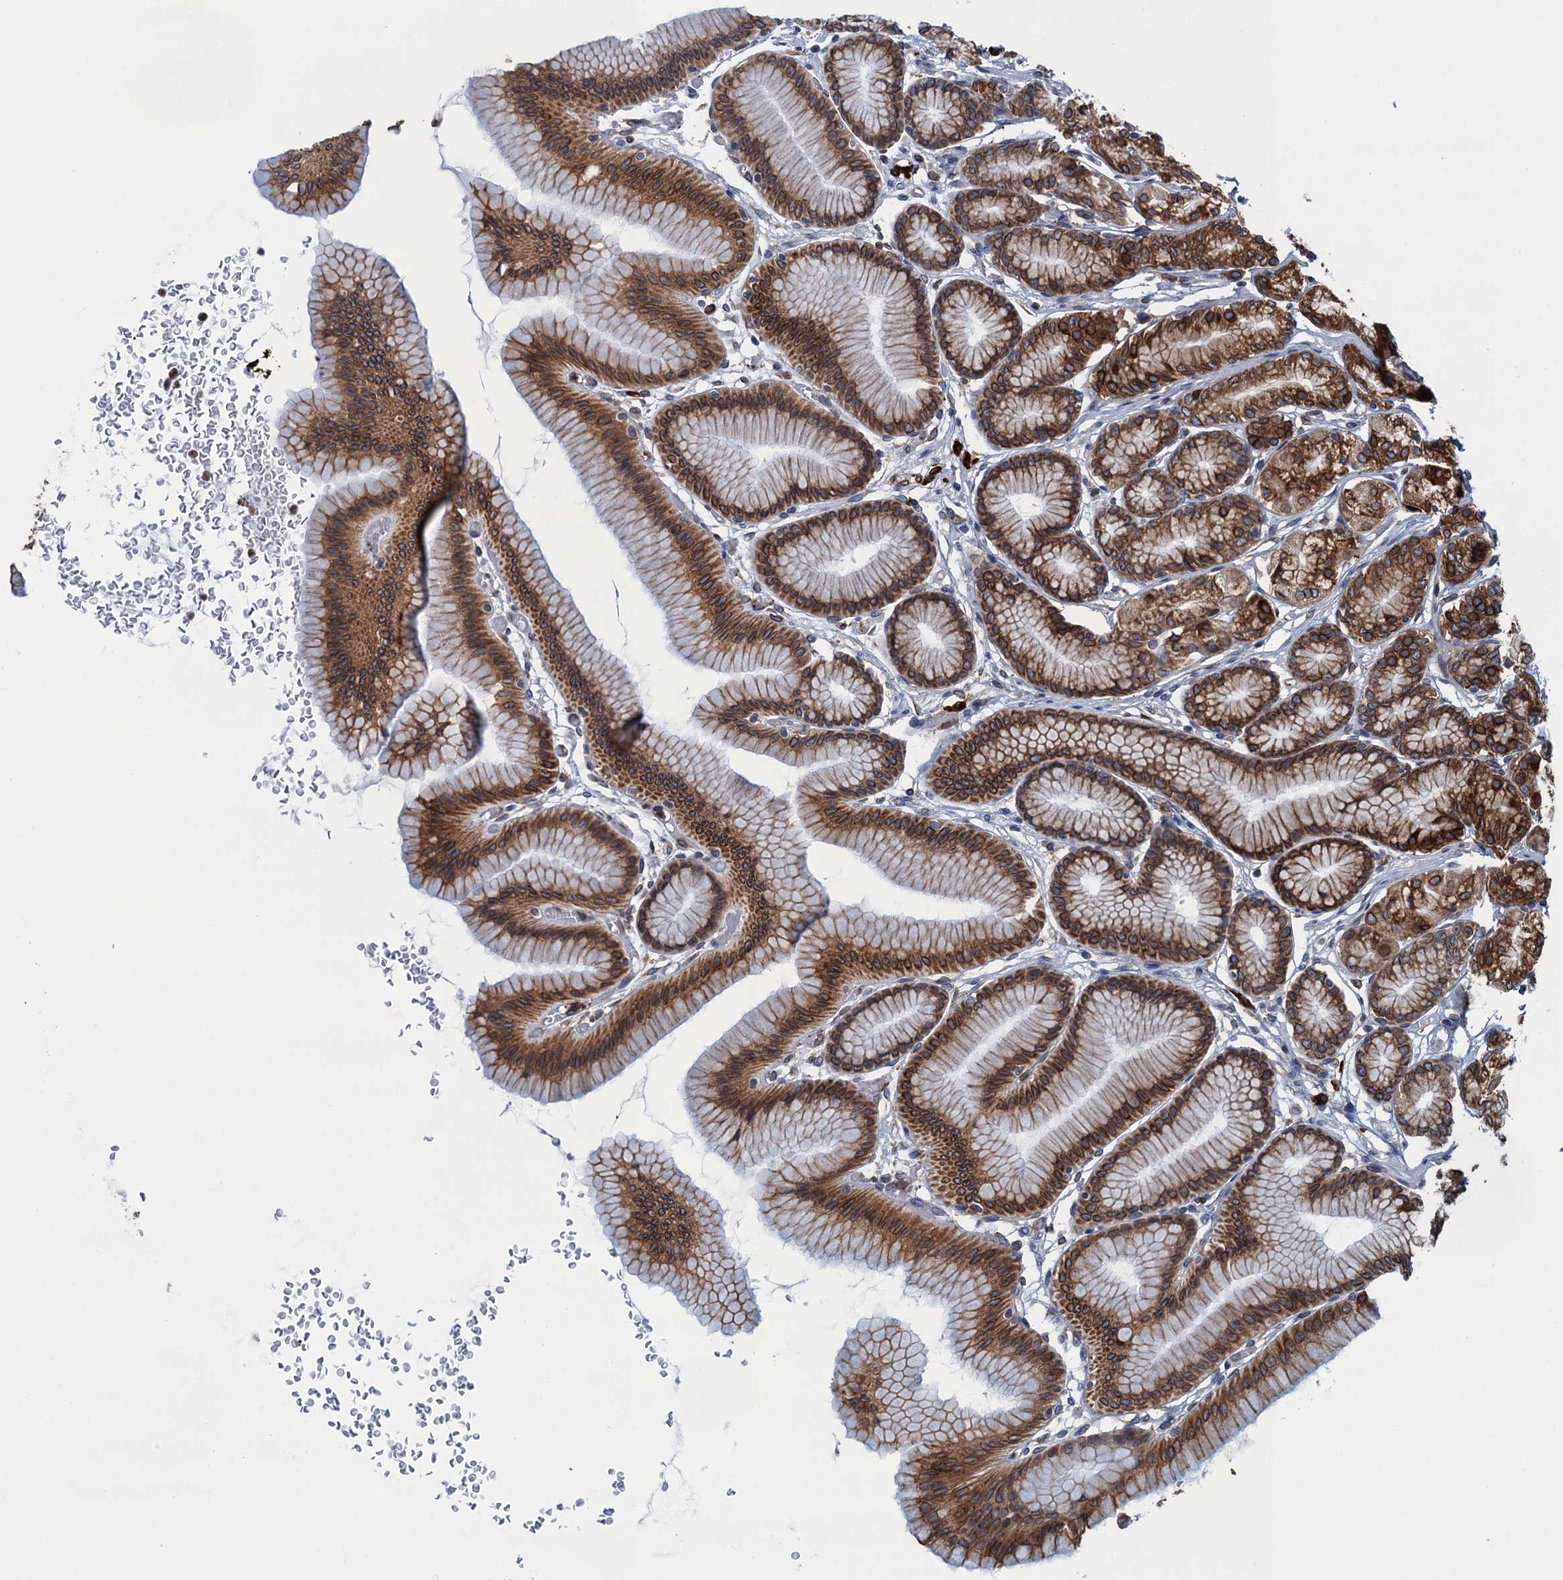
{"staining": {"intensity": "strong", "quantity": "25%-75%", "location": "cytoplasmic/membranous"}, "tissue": "stomach", "cell_type": "Glandular cells", "image_type": "normal", "snomed": [{"axis": "morphology", "description": "Normal tissue, NOS"}, {"axis": "morphology", "description": "Adenocarcinoma, NOS"}, {"axis": "morphology", "description": "Adenocarcinoma, High grade"}, {"axis": "topography", "description": "Stomach, upper"}, {"axis": "topography", "description": "Stomach"}], "caption": "An immunohistochemistry image of benign tissue is shown. Protein staining in brown shows strong cytoplasmic/membranous positivity in stomach within glandular cells. The staining was performed using DAB (3,3'-diaminobenzidine), with brown indicating positive protein expression. Nuclei are stained blue with hematoxylin.", "gene": "TMEM205", "patient": {"sex": "female", "age": 65}}